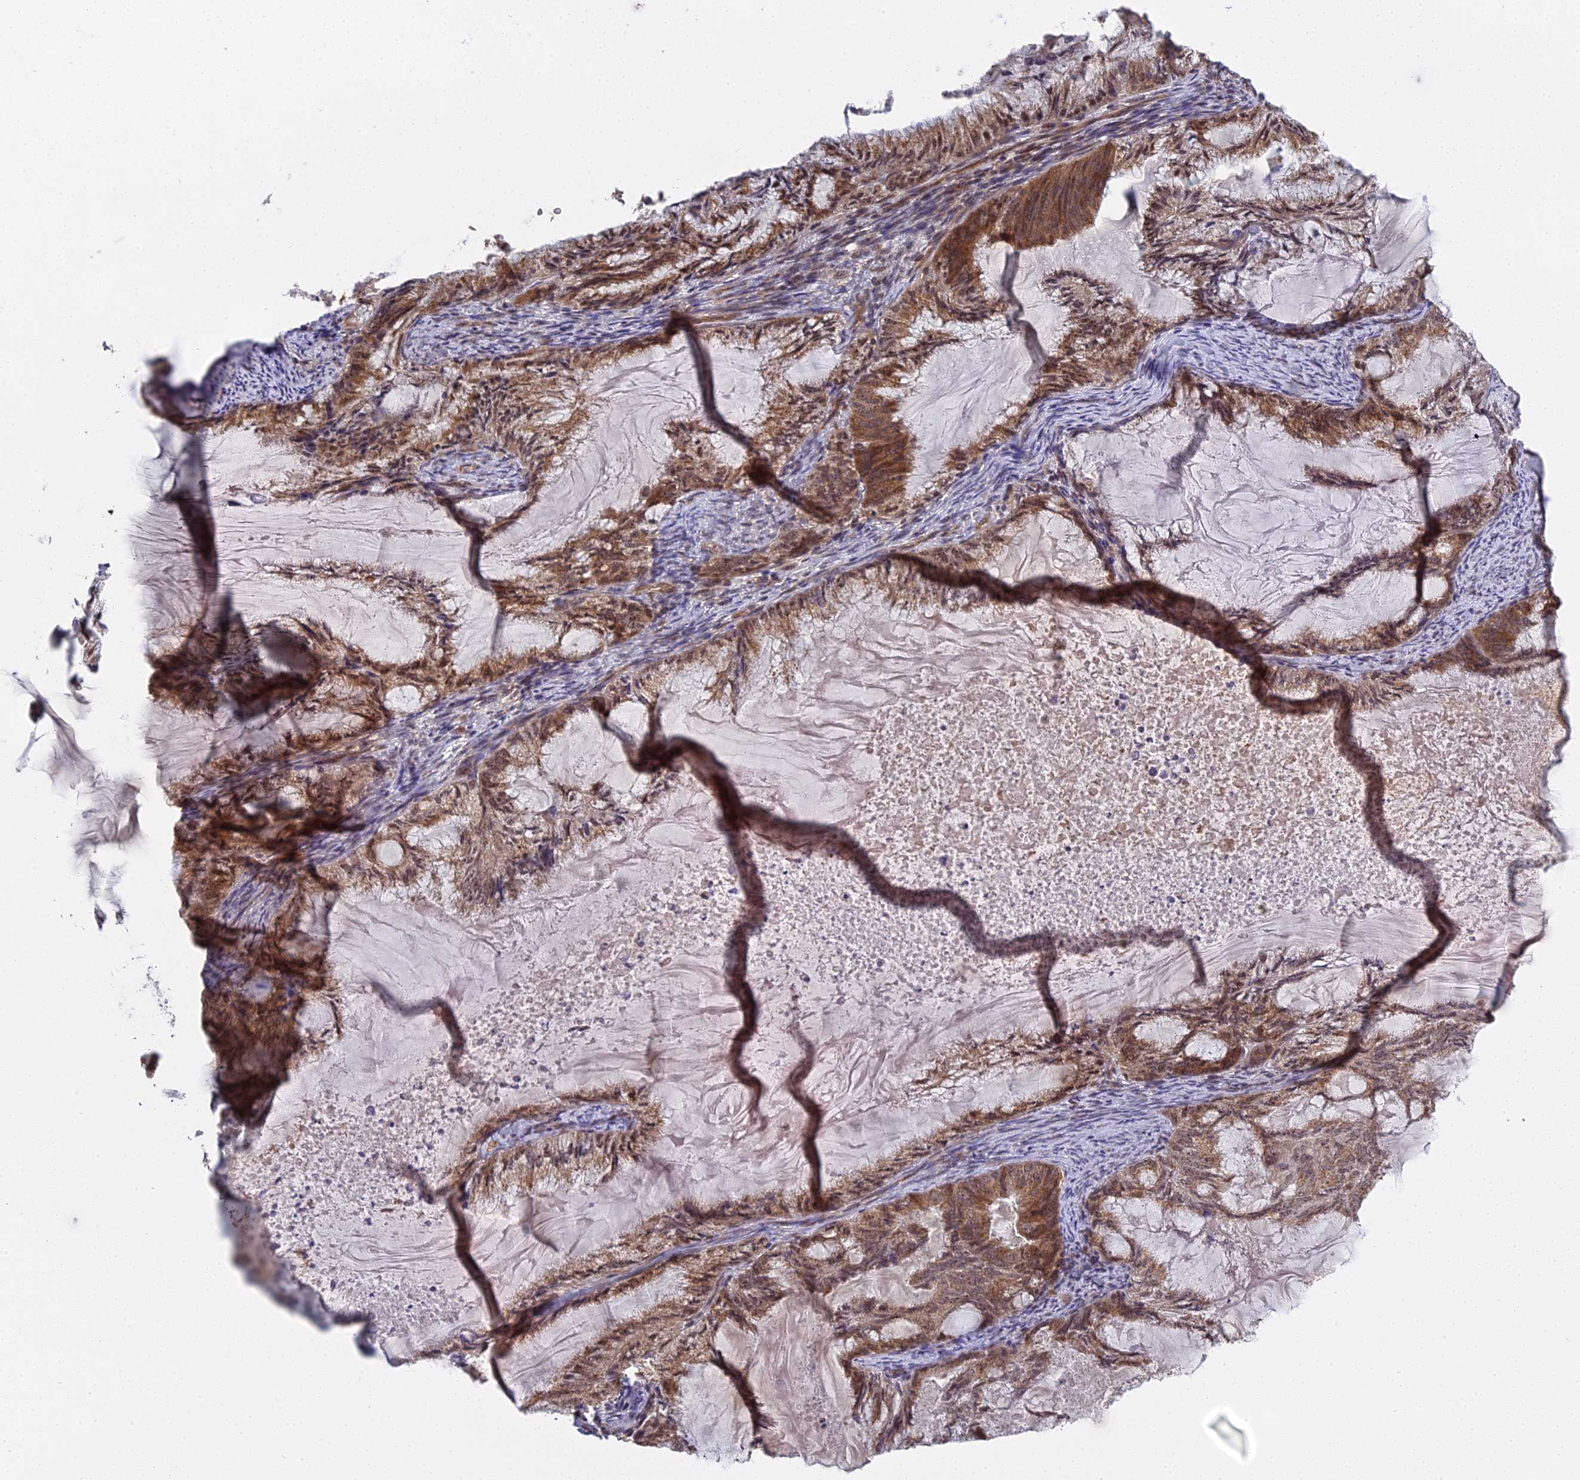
{"staining": {"intensity": "moderate", "quantity": "25%-75%", "location": "cytoplasmic/membranous,nuclear"}, "tissue": "endometrial cancer", "cell_type": "Tumor cells", "image_type": "cancer", "snomed": [{"axis": "morphology", "description": "Adenocarcinoma, NOS"}, {"axis": "topography", "description": "Endometrium"}], "caption": "Immunohistochemistry photomicrograph of neoplastic tissue: endometrial cancer stained using immunohistochemistry (IHC) reveals medium levels of moderate protein expression localized specifically in the cytoplasmic/membranous and nuclear of tumor cells, appearing as a cytoplasmic/membranous and nuclear brown color.", "gene": "MEOX1", "patient": {"sex": "female", "age": 86}}